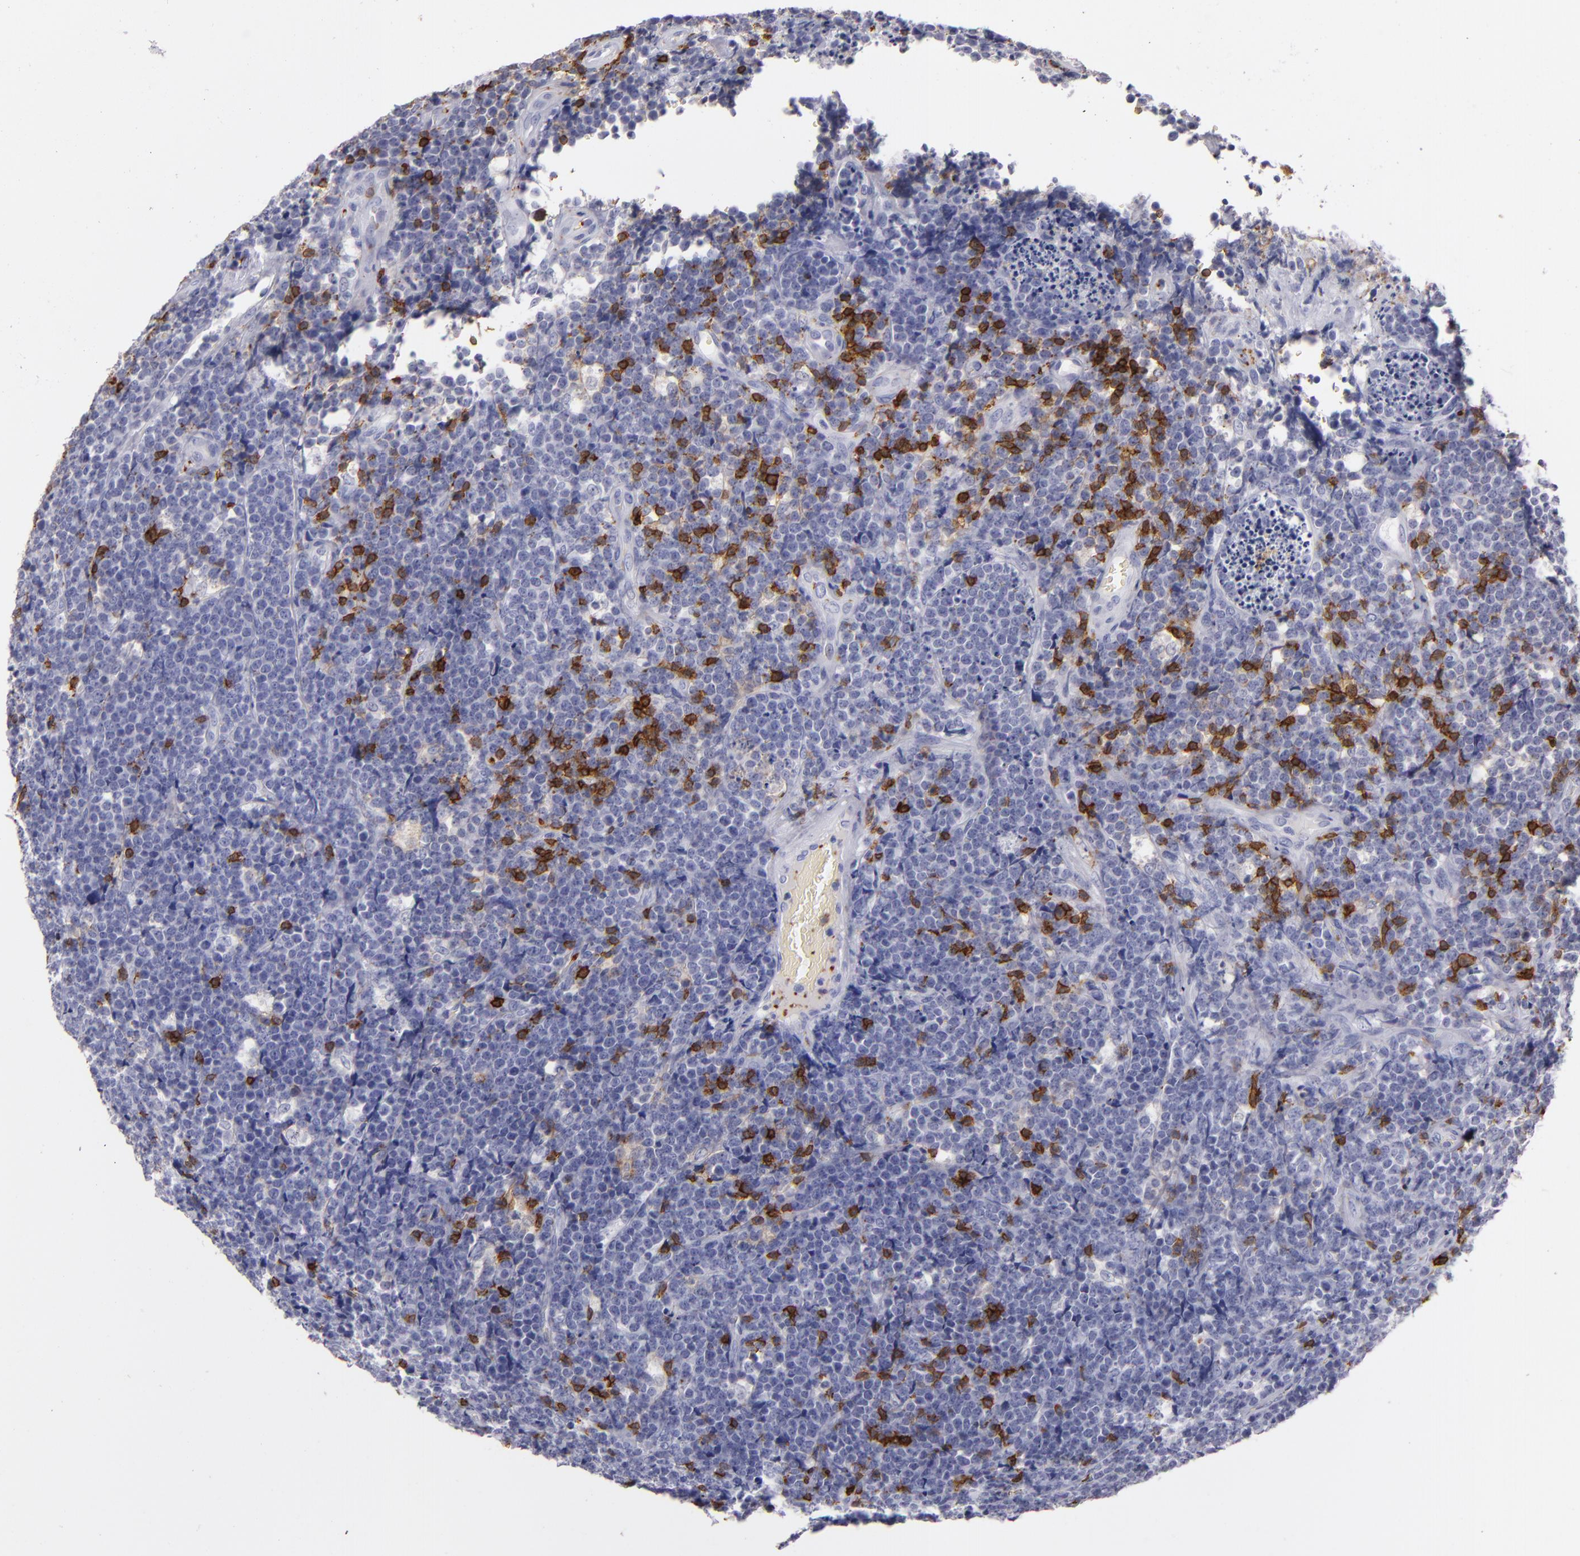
{"staining": {"intensity": "negative", "quantity": "none", "location": "none"}, "tissue": "lymphoma", "cell_type": "Tumor cells", "image_type": "cancer", "snomed": [{"axis": "morphology", "description": "Malignant lymphoma, non-Hodgkin's type, High grade"}, {"axis": "topography", "description": "Small intestine"}, {"axis": "topography", "description": "Colon"}], "caption": "Tumor cells show no significant expression in high-grade malignant lymphoma, non-Hodgkin's type.", "gene": "LAT", "patient": {"sex": "male", "age": 8}}